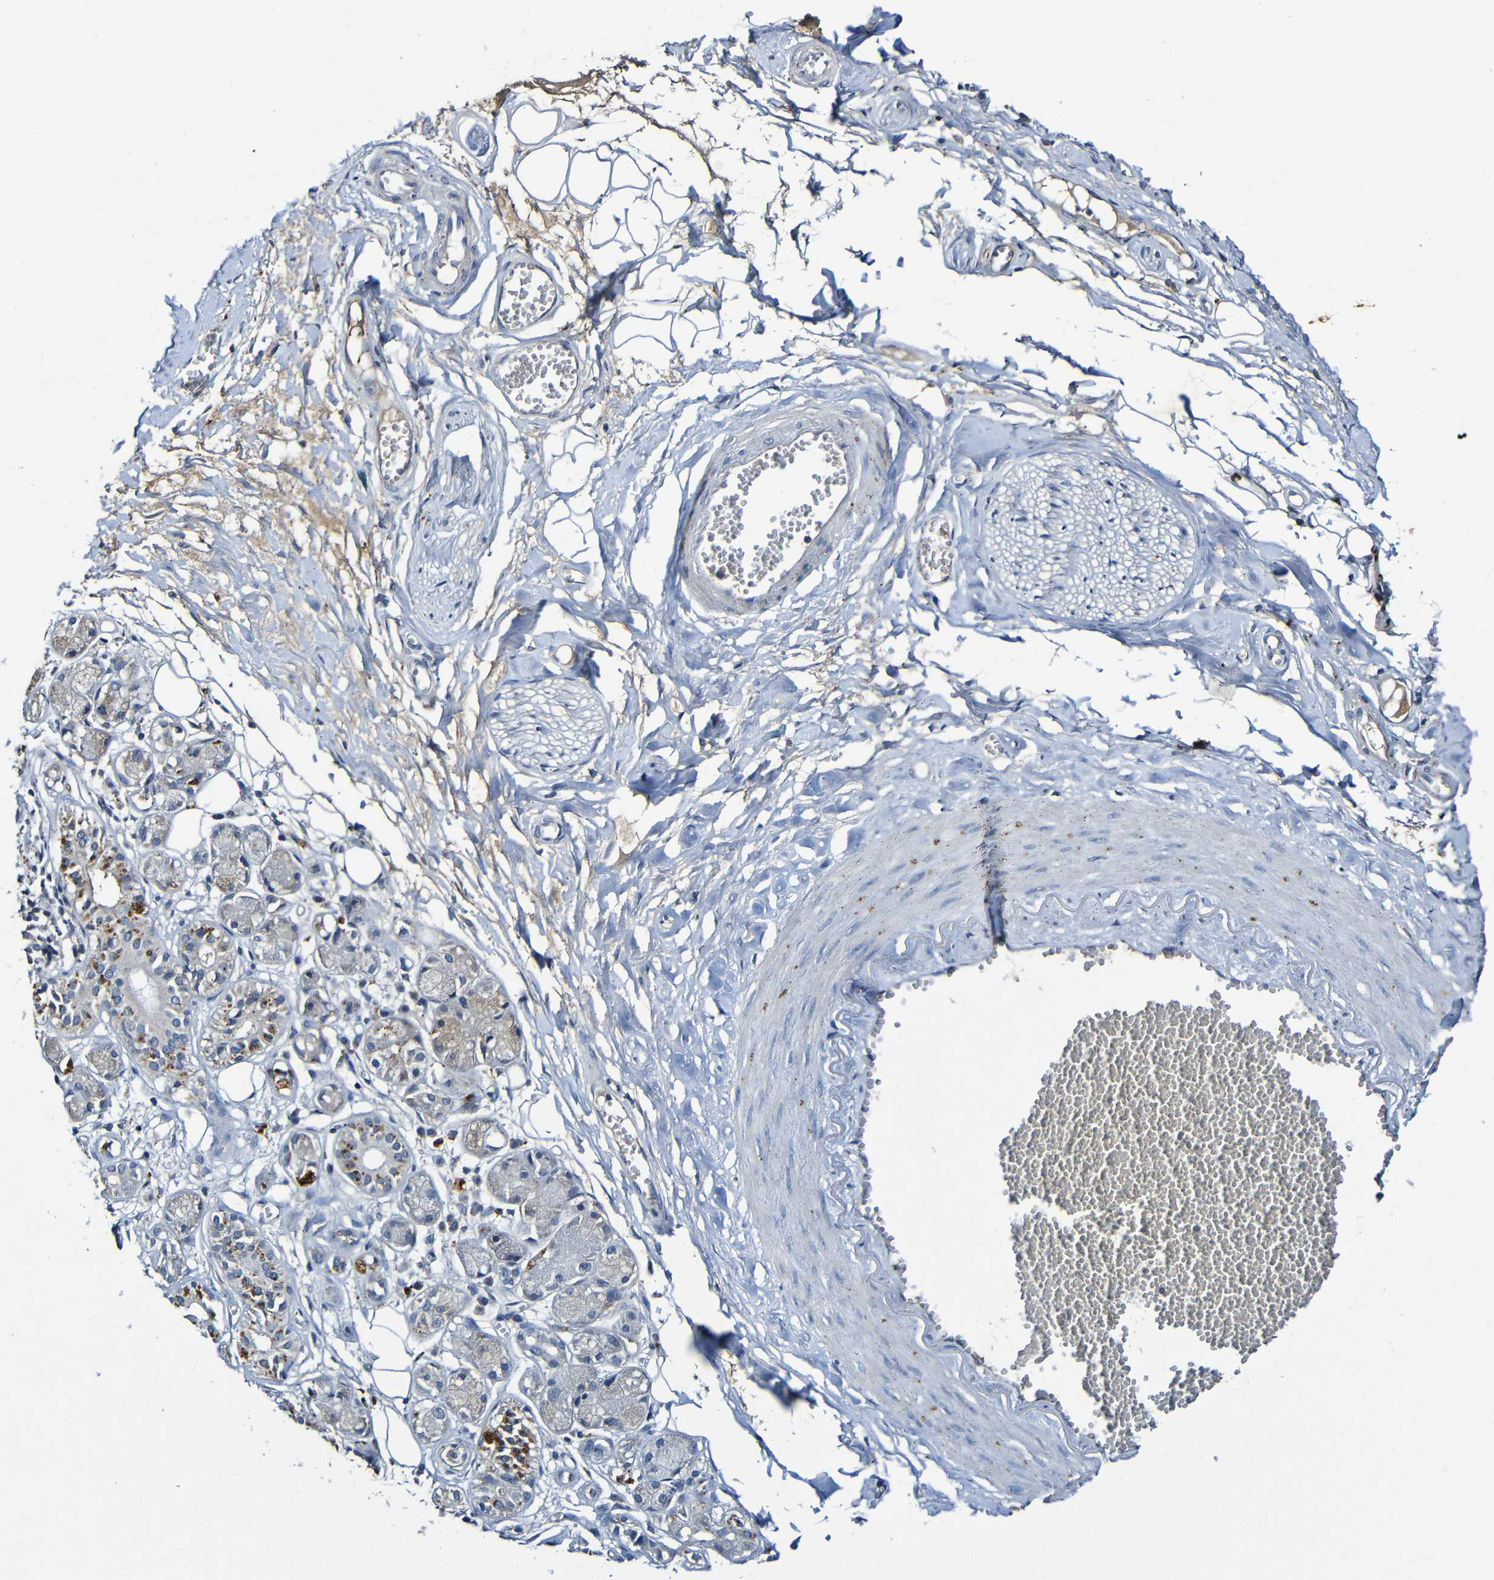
{"staining": {"intensity": "negative", "quantity": "none", "location": "none"}, "tissue": "adipose tissue", "cell_type": "Adipocytes", "image_type": "normal", "snomed": [{"axis": "morphology", "description": "Normal tissue, NOS"}, {"axis": "morphology", "description": "Inflammation, NOS"}, {"axis": "topography", "description": "Salivary gland"}, {"axis": "topography", "description": "Peripheral nerve tissue"}], "caption": "IHC of unremarkable human adipose tissue displays no expression in adipocytes. (Brightfield microscopy of DAB IHC at high magnification).", "gene": "LRRC70", "patient": {"sex": "female", "age": 75}}